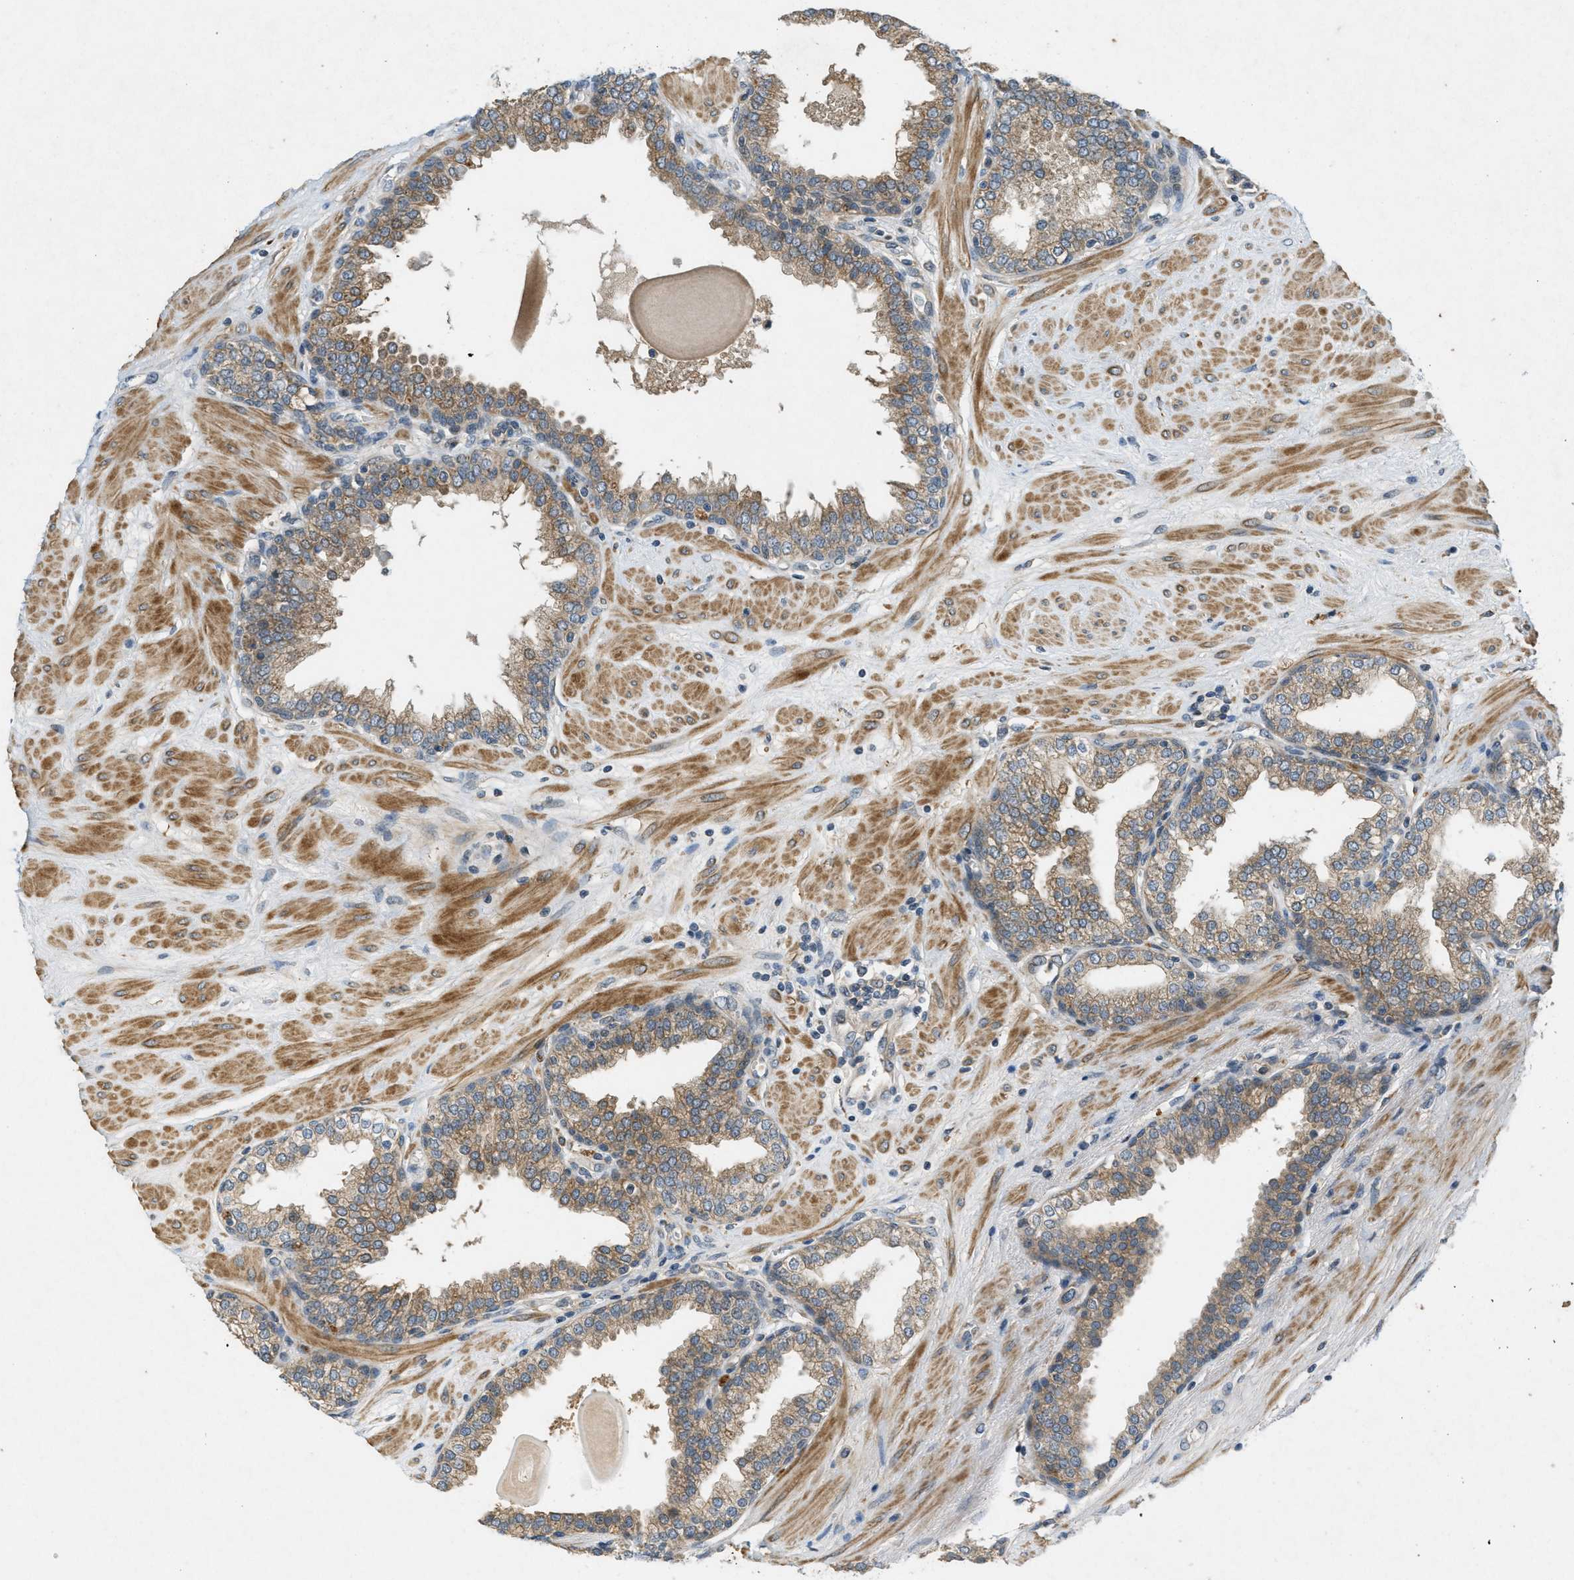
{"staining": {"intensity": "weak", "quantity": ">75%", "location": "cytoplasmic/membranous"}, "tissue": "prostate", "cell_type": "Glandular cells", "image_type": "normal", "snomed": [{"axis": "morphology", "description": "Normal tissue, NOS"}, {"axis": "topography", "description": "Prostate"}], "caption": "Immunohistochemical staining of unremarkable human prostate exhibits low levels of weak cytoplasmic/membranous positivity in about >75% of glandular cells. Ihc stains the protein in brown and the nuclei are stained blue.", "gene": "ADCY6", "patient": {"sex": "male", "age": 51}}